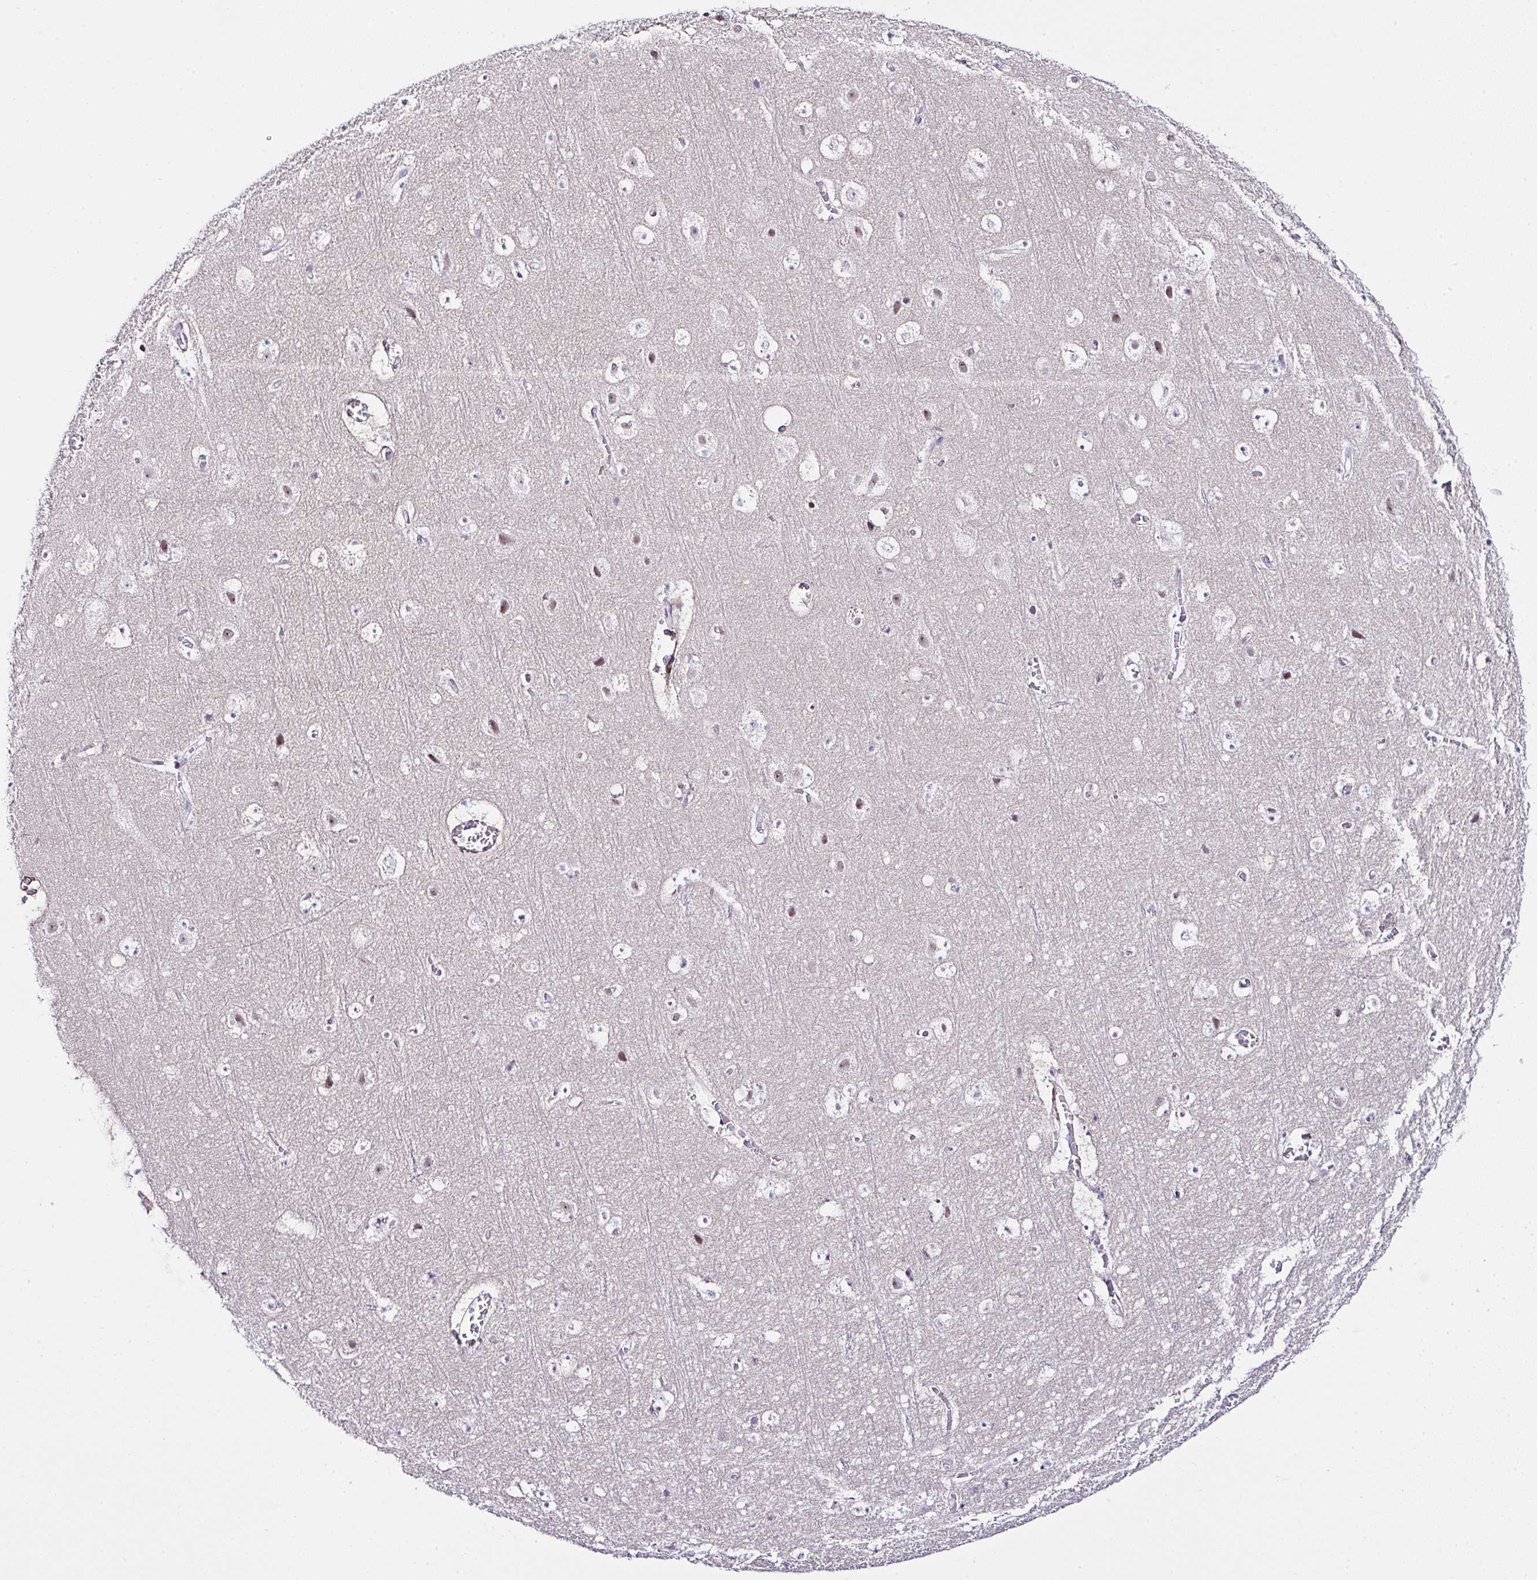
{"staining": {"intensity": "negative", "quantity": "none", "location": "none"}, "tissue": "cerebral cortex", "cell_type": "Endothelial cells", "image_type": "normal", "snomed": [{"axis": "morphology", "description": "Normal tissue, NOS"}, {"axis": "topography", "description": "Cerebral cortex"}], "caption": "IHC of normal cerebral cortex exhibits no positivity in endothelial cells.", "gene": "FBXO34", "patient": {"sex": "female", "age": 42}}